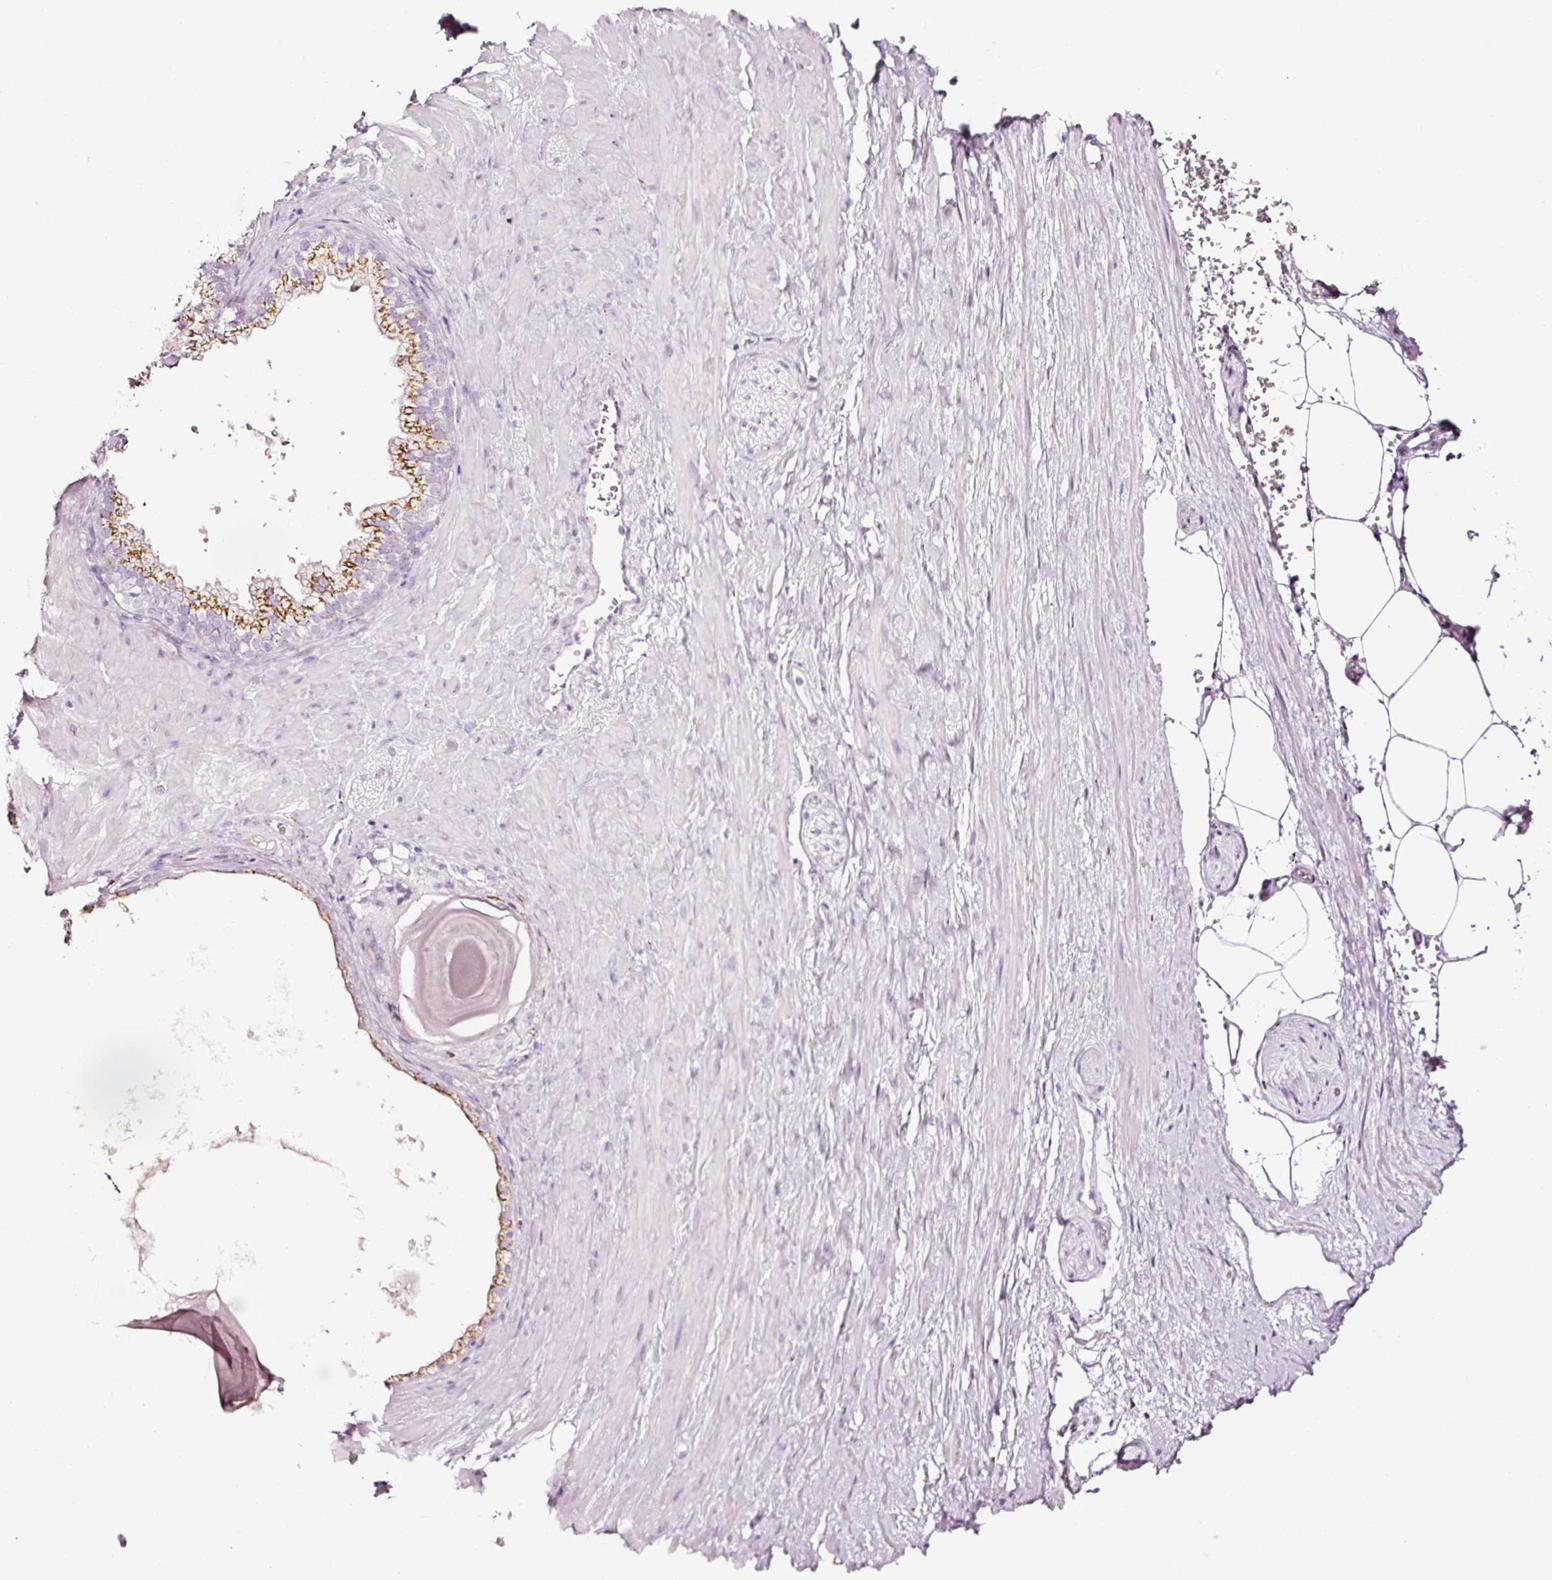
{"staining": {"intensity": "negative", "quantity": "none", "location": "none"}, "tissue": "adipose tissue", "cell_type": "Adipocytes", "image_type": "normal", "snomed": [{"axis": "morphology", "description": "Normal tissue, NOS"}, {"axis": "topography", "description": "Prostate"}, {"axis": "topography", "description": "Peripheral nerve tissue"}], "caption": "A high-resolution histopathology image shows immunohistochemistry staining of normal adipose tissue, which displays no significant staining in adipocytes. The staining is performed using DAB brown chromogen with nuclei counter-stained in using hematoxylin.", "gene": "SDF4", "patient": {"sex": "male", "age": 61}}